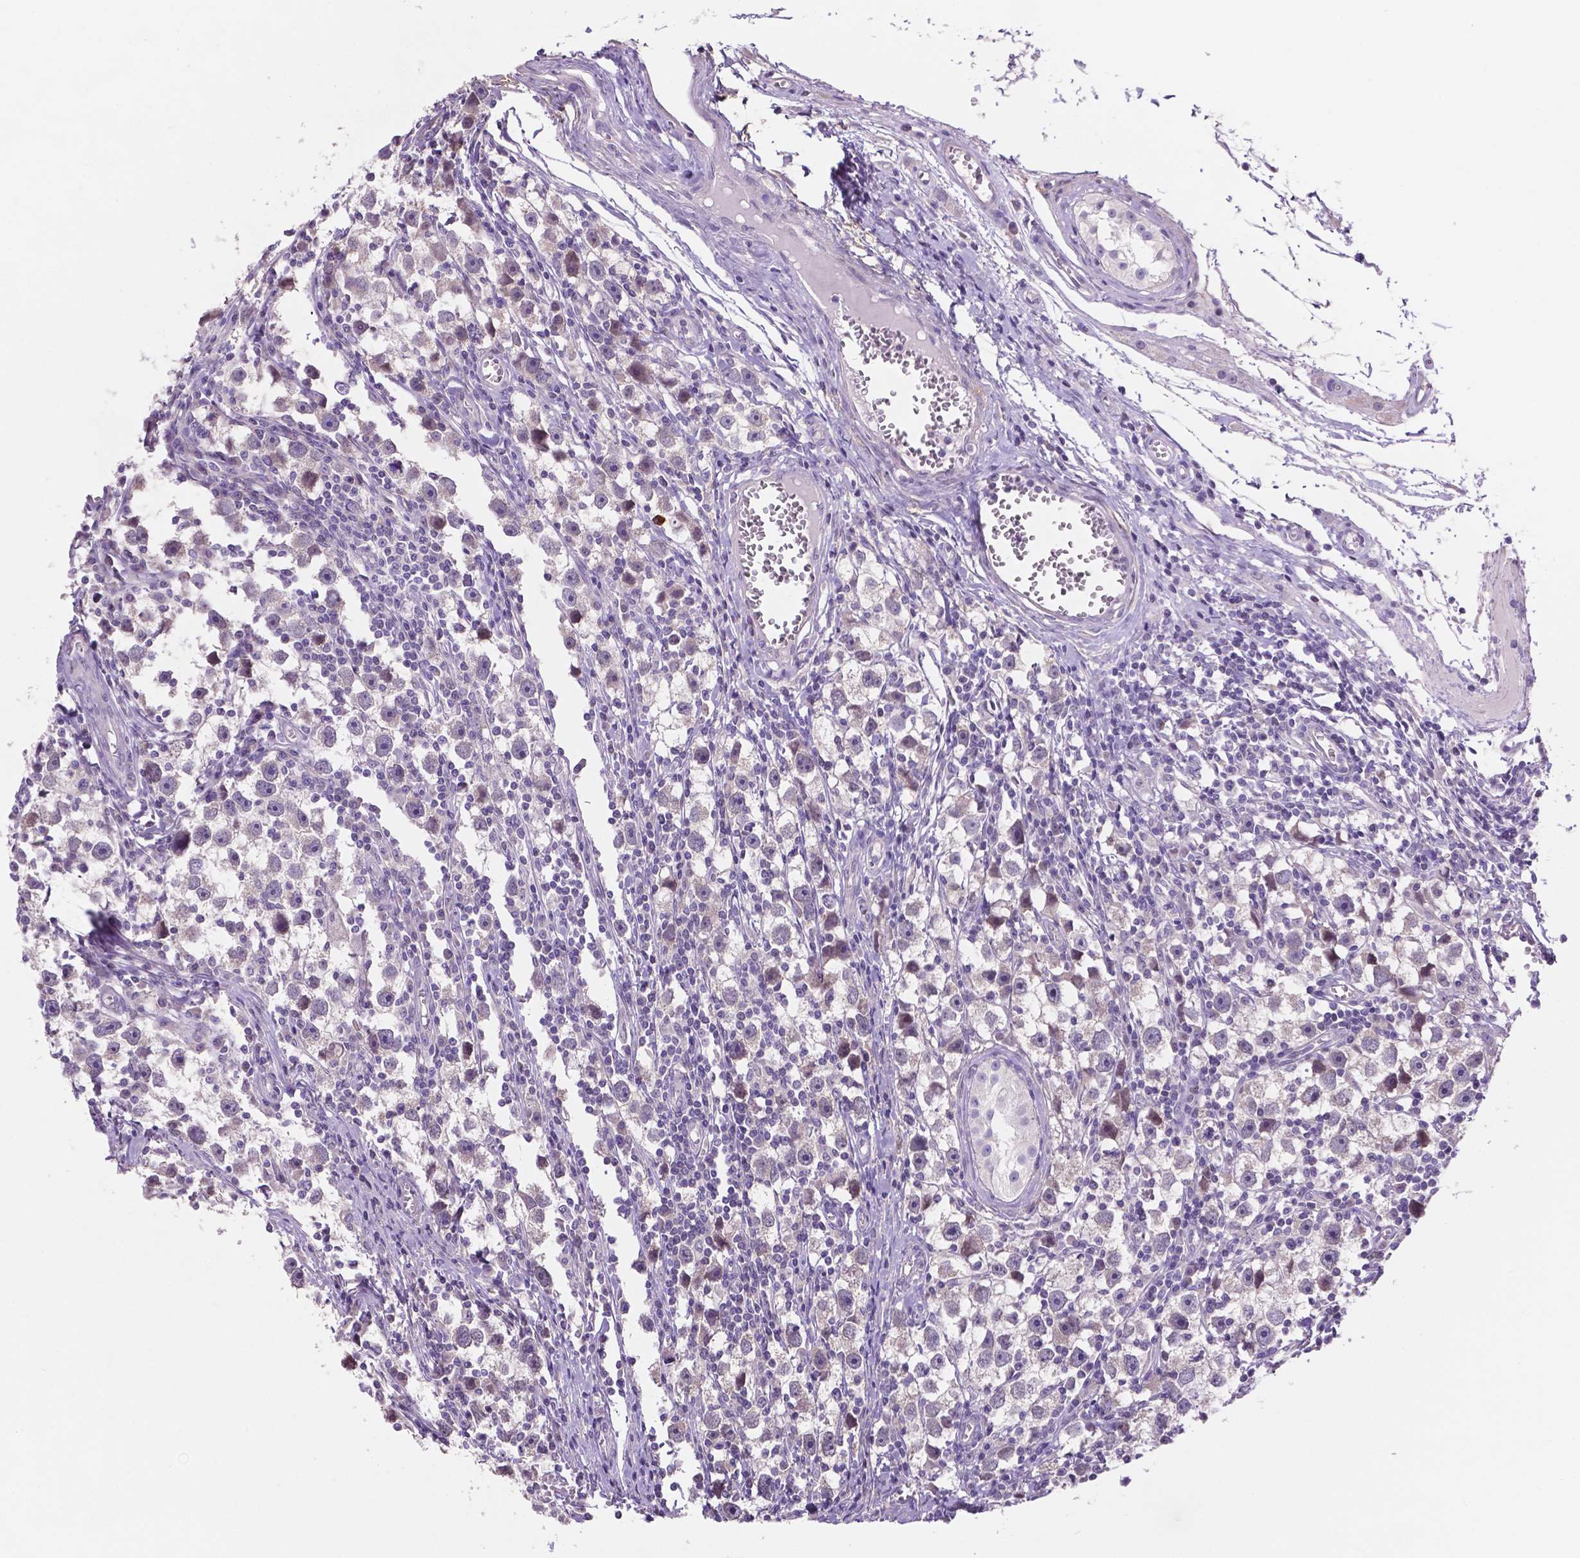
{"staining": {"intensity": "negative", "quantity": "none", "location": "none"}, "tissue": "testis cancer", "cell_type": "Tumor cells", "image_type": "cancer", "snomed": [{"axis": "morphology", "description": "Seminoma, NOS"}, {"axis": "topography", "description": "Testis"}], "caption": "Immunohistochemistry (IHC) of seminoma (testis) demonstrates no staining in tumor cells. (Stains: DAB (3,3'-diaminobenzidine) IHC with hematoxylin counter stain, Microscopy: brightfield microscopy at high magnification).", "gene": "MKRN2OS", "patient": {"sex": "male", "age": 30}}